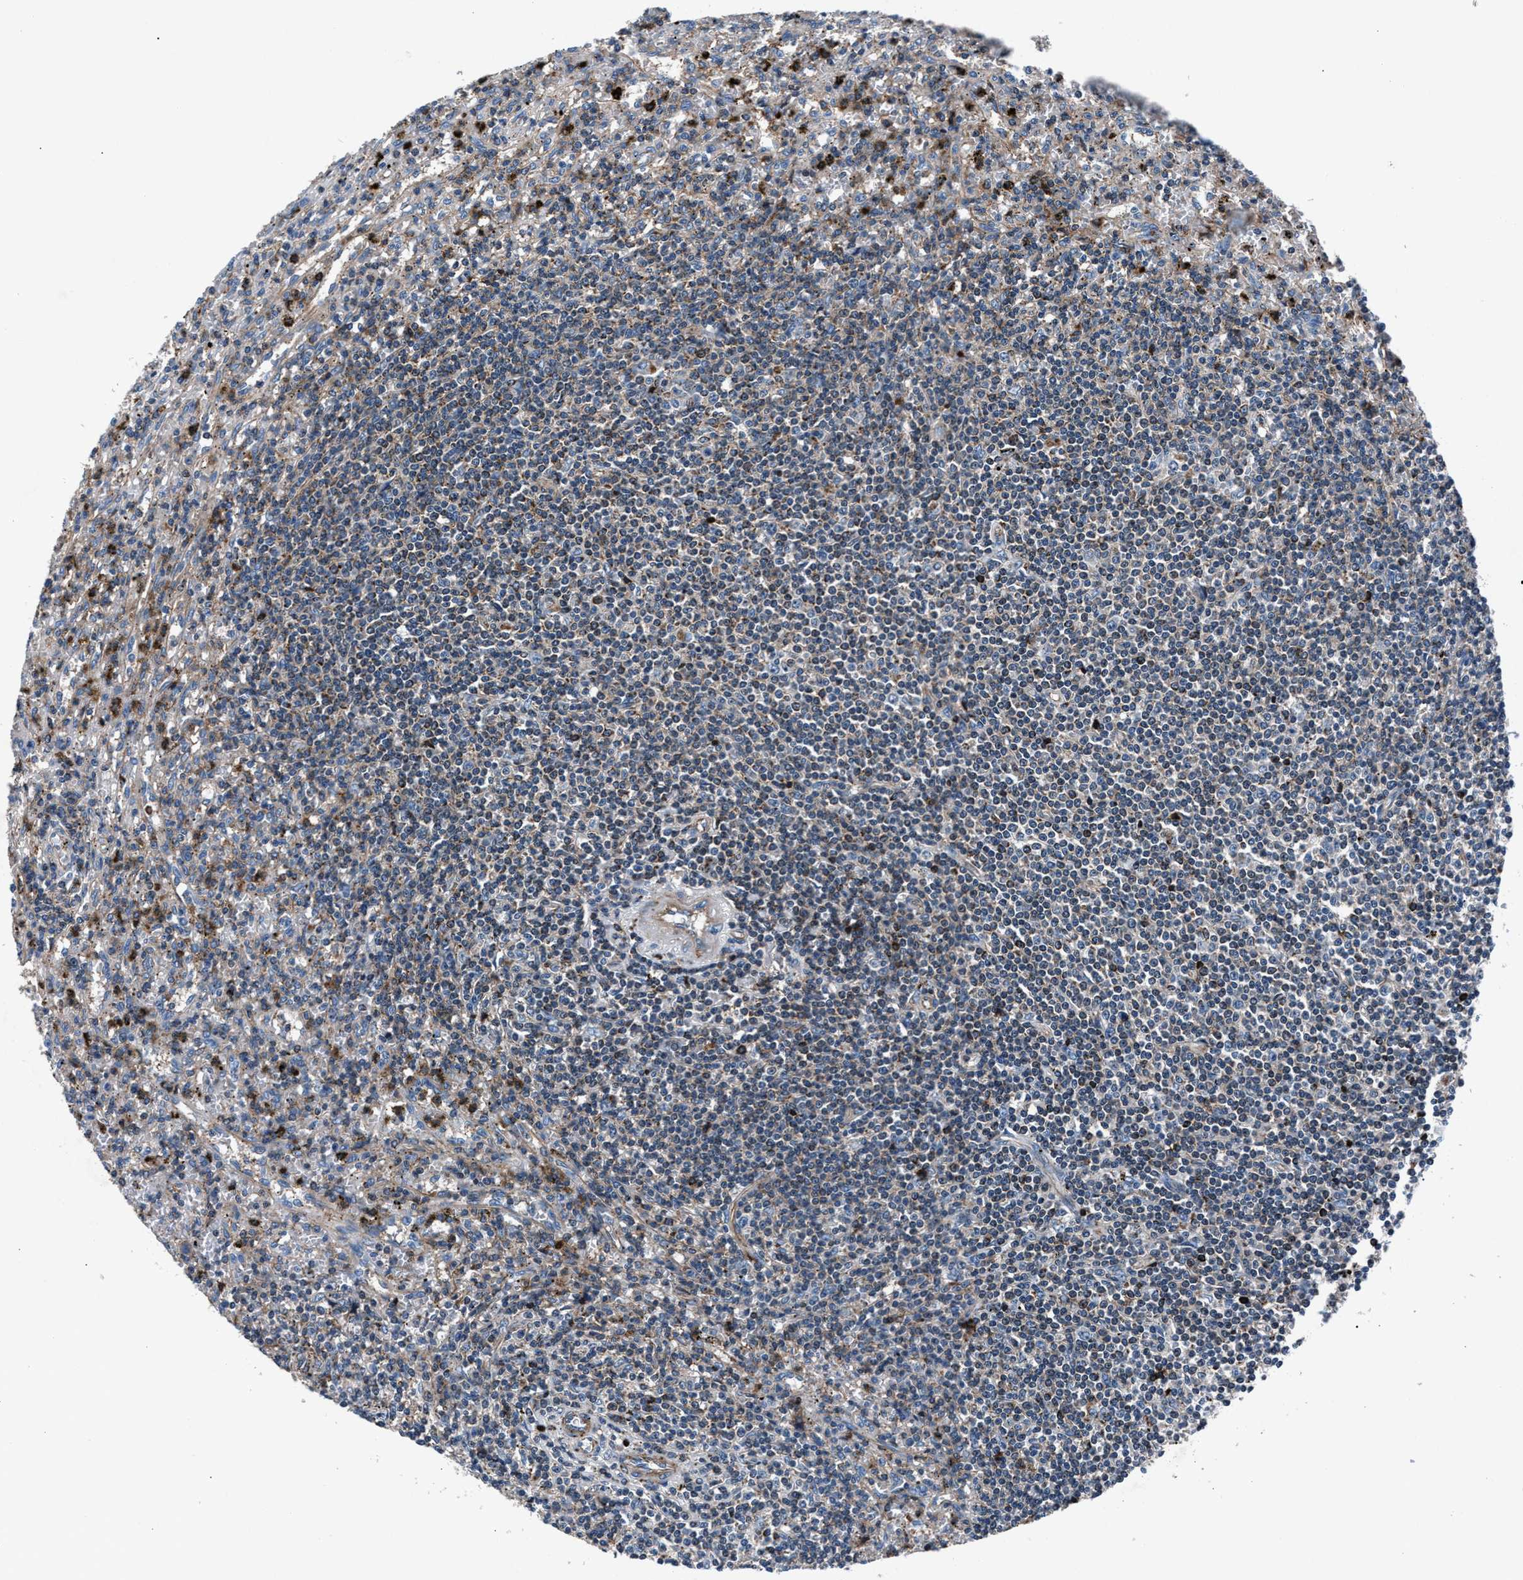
{"staining": {"intensity": "weak", "quantity": "<25%", "location": "cytoplasmic/membranous"}, "tissue": "lymphoma", "cell_type": "Tumor cells", "image_type": "cancer", "snomed": [{"axis": "morphology", "description": "Malignant lymphoma, non-Hodgkin's type, Low grade"}, {"axis": "topography", "description": "Spleen"}], "caption": "Immunohistochemistry (IHC) photomicrograph of neoplastic tissue: human malignant lymphoma, non-Hodgkin's type (low-grade) stained with DAB reveals no significant protein expression in tumor cells. The staining is performed using DAB brown chromogen with nuclei counter-stained in using hematoxylin.", "gene": "MFSD11", "patient": {"sex": "male", "age": 76}}